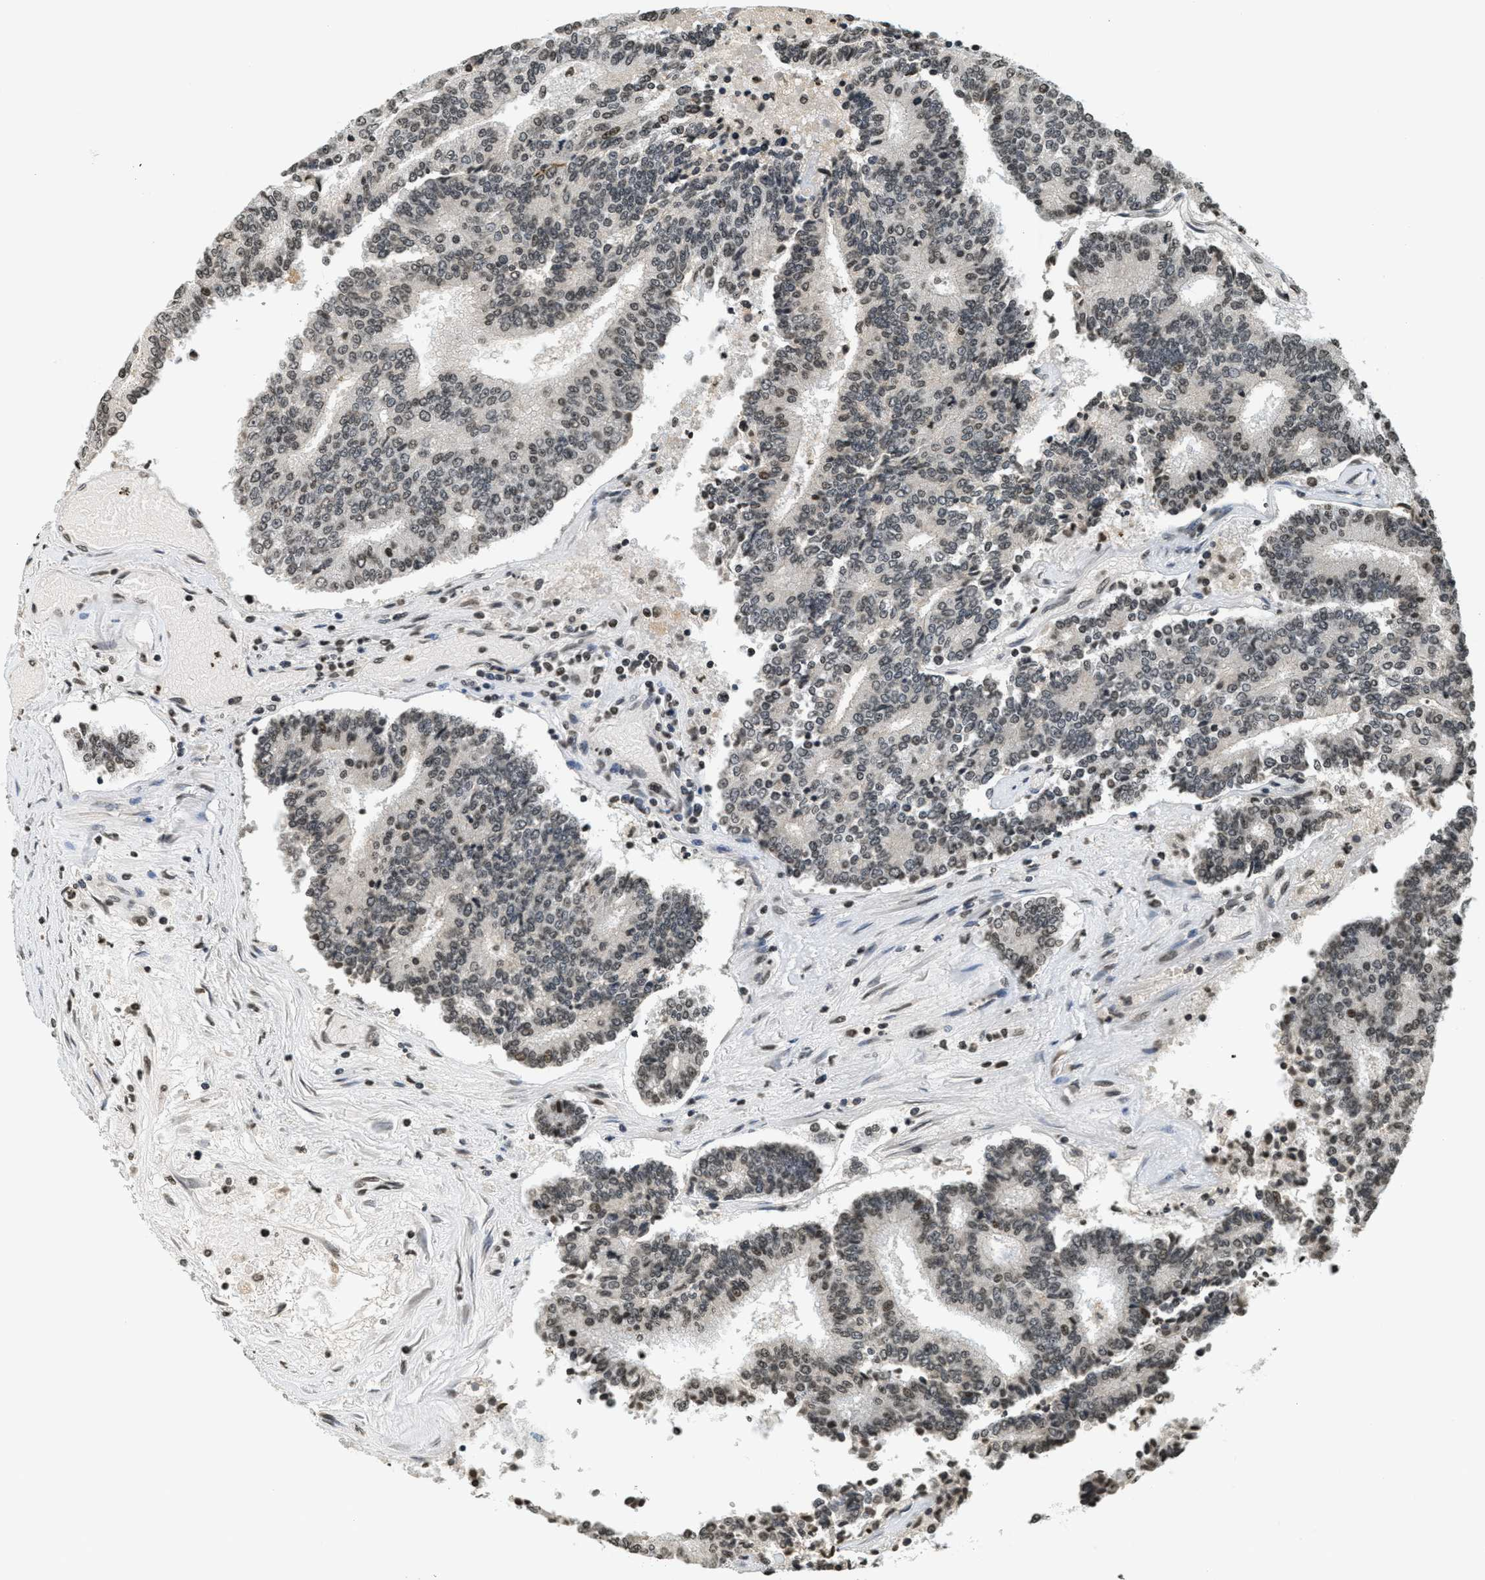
{"staining": {"intensity": "moderate", "quantity": ">75%", "location": "nuclear"}, "tissue": "prostate cancer", "cell_type": "Tumor cells", "image_type": "cancer", "snomed": [{"axis": "morphology", "description": "Normal tissue, NOS"}, {"axis": "morphology", "description": "Adenocarcinoma, High grade"}, {"axis": "topography", "description": "Prostate"}, {"axis": "topography", "description": "Seminal veicle"}], "caption": "This is an image of IHC staining of high-grade adenocarcinoma (prostate), which shows moderate staining in the nuclear of tumor cells.", "gene": "LDB2", "patient": {"sex": "male", "age": 55}}